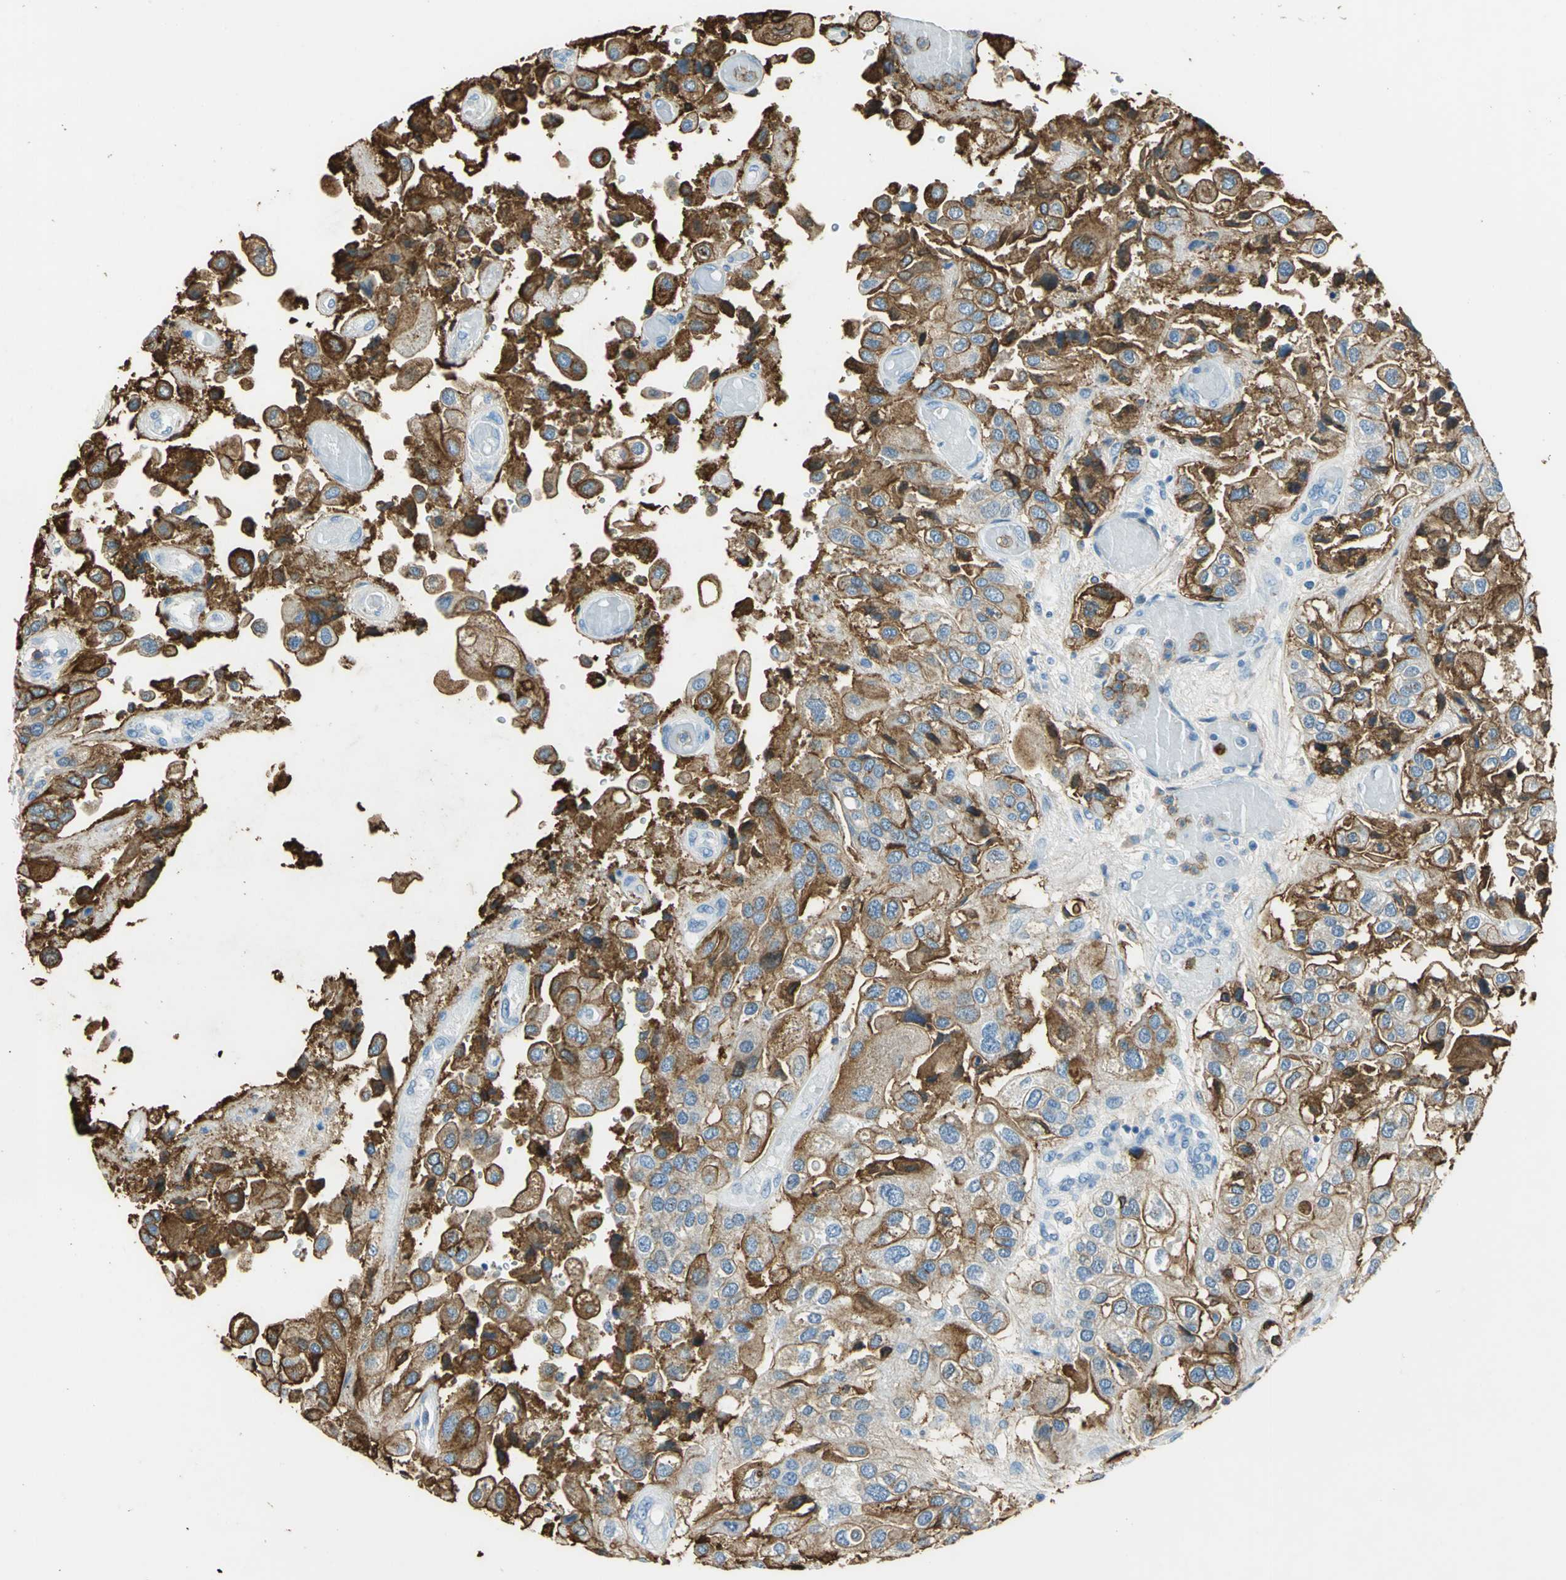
{"staining": {"intensity": "moderate", "quantity": ">75%", "location": "cytoplasmic/membranous"}, "tissue": "urothelial cancer", "cell_type": "Tumor cells", "image_type": "cancer", "snomed": [{"axis": "morphology", "description": "Urothelial carcinoma, High grade"}, {"axis": "topography", "description": "Urinary bladder"}], "caption": "Protein analysis of urothelial carcinoma (high-grade) tissue shows moderate cytoplasmic/membranous positivity in approximately >75% of tumor cells.", "gene": "ANXA4", "patient": {"sex": "female", "age": 64}}